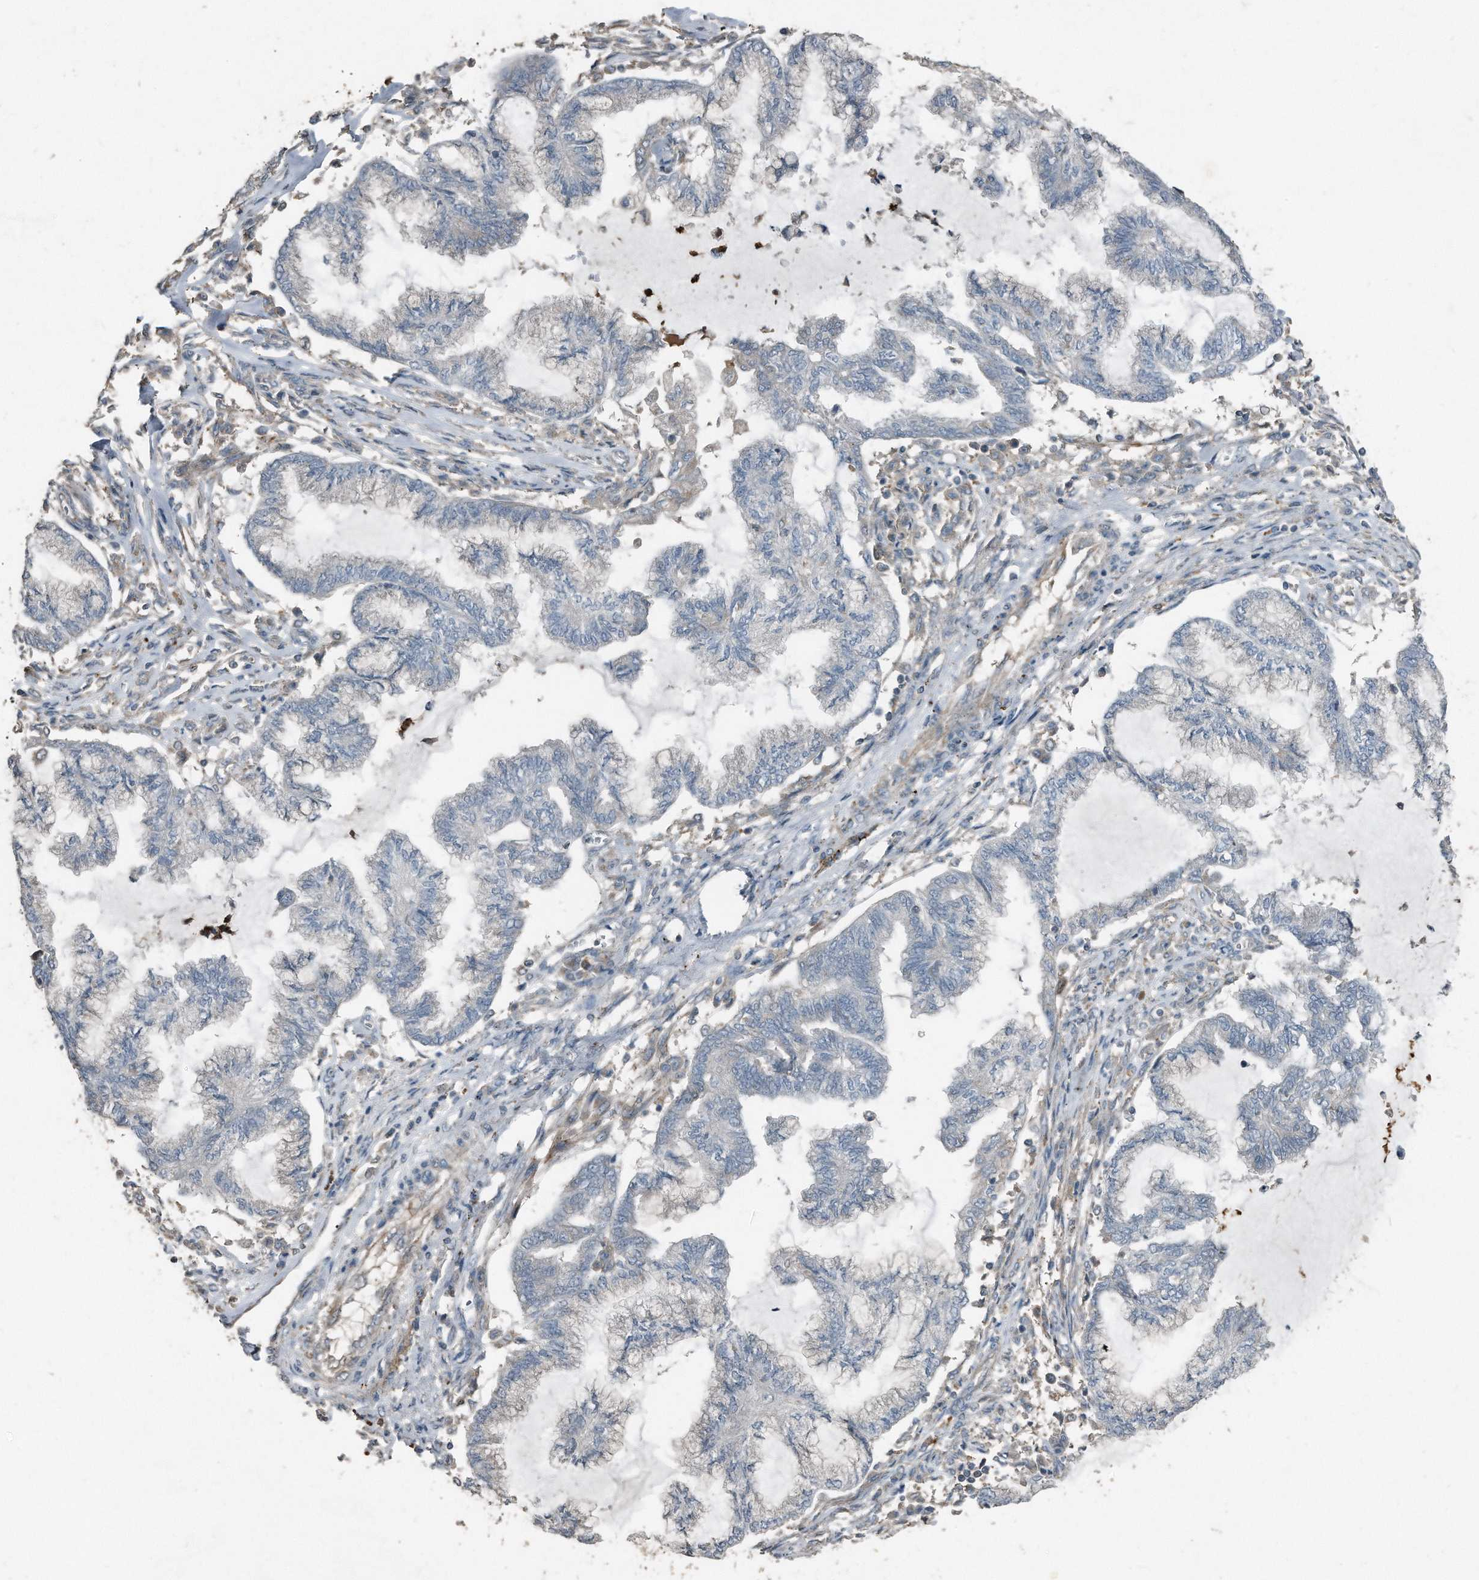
{"staining": {"intensity": "negative", "quantity": "none", "location": "none"}, "tissue": "endometrial cancer", "cell_type": "Tumor cells", "image_type": "cancer", "snomed": [{"axis": "morphology", "description": "Adenocarcinoma, NOS"}, {"axis": "topography", "description": "Endometrium"}], "caption": "The immunohistochemistry micrograph has no significant staining in tumor cells of endometrial adenocarcinoma tissue.", "gene": "C9", "patient": {"sex": "female", "age": 86}}